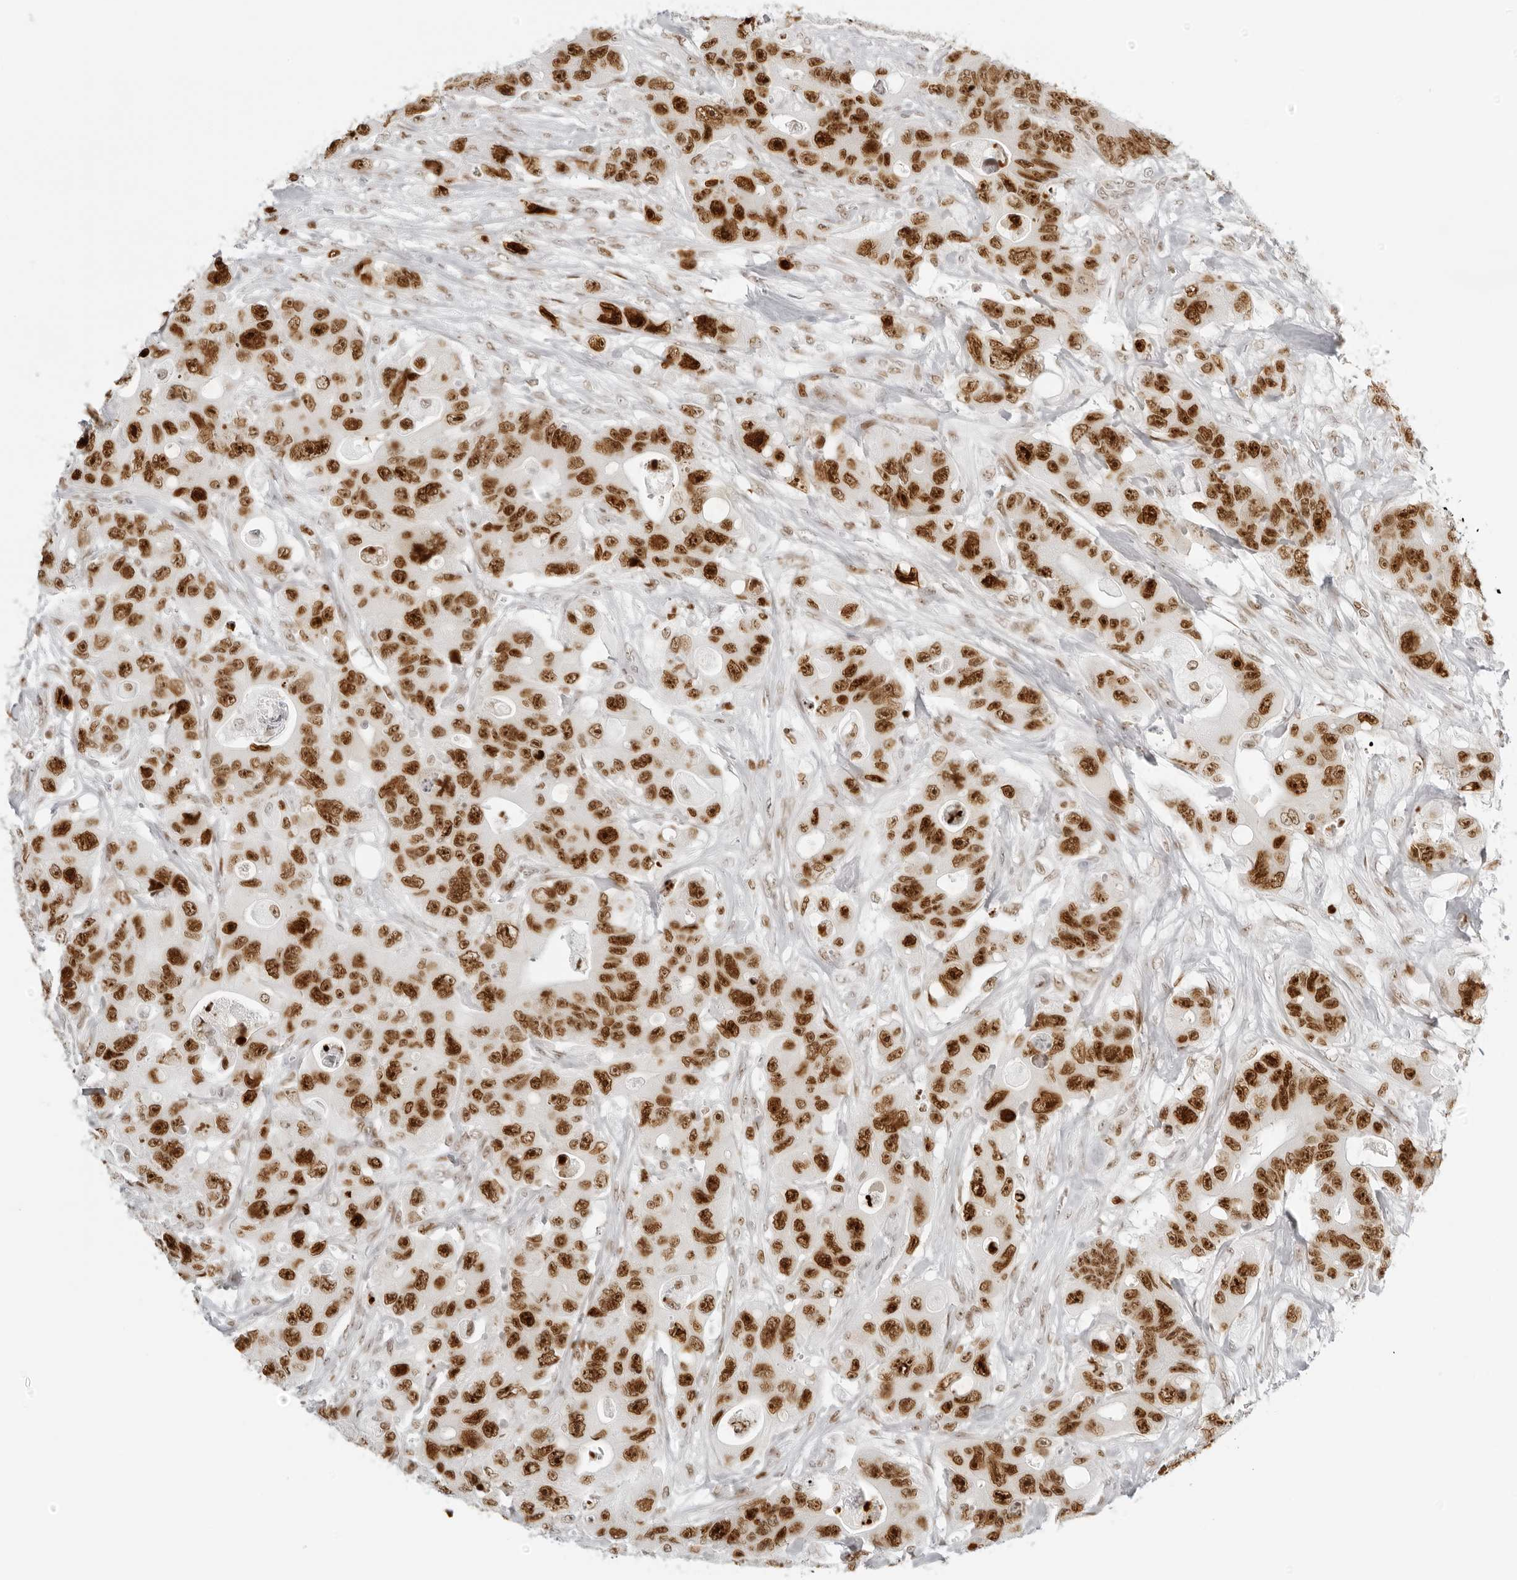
{"staining": {"intensity": "strong", "quantity": ">75%", "location": "nuclear"}, "tissue": "colorectal cancer", "cell_type": "Tumor cells", "image_type": "cancer", "snomed": [{"axis": "morphology", "description": "Adenocarcinoma, NOS"}, {"axis": "topography", "description": "Colon"}], "caption": "About >75% of tumor cells in human adenocarcinoma (colorectal) display strong nuclear protein staining as visualized by brown immunohistochemical staining.", "gene": "RCC1", "patient": {"sex": "female", "age": 46}}